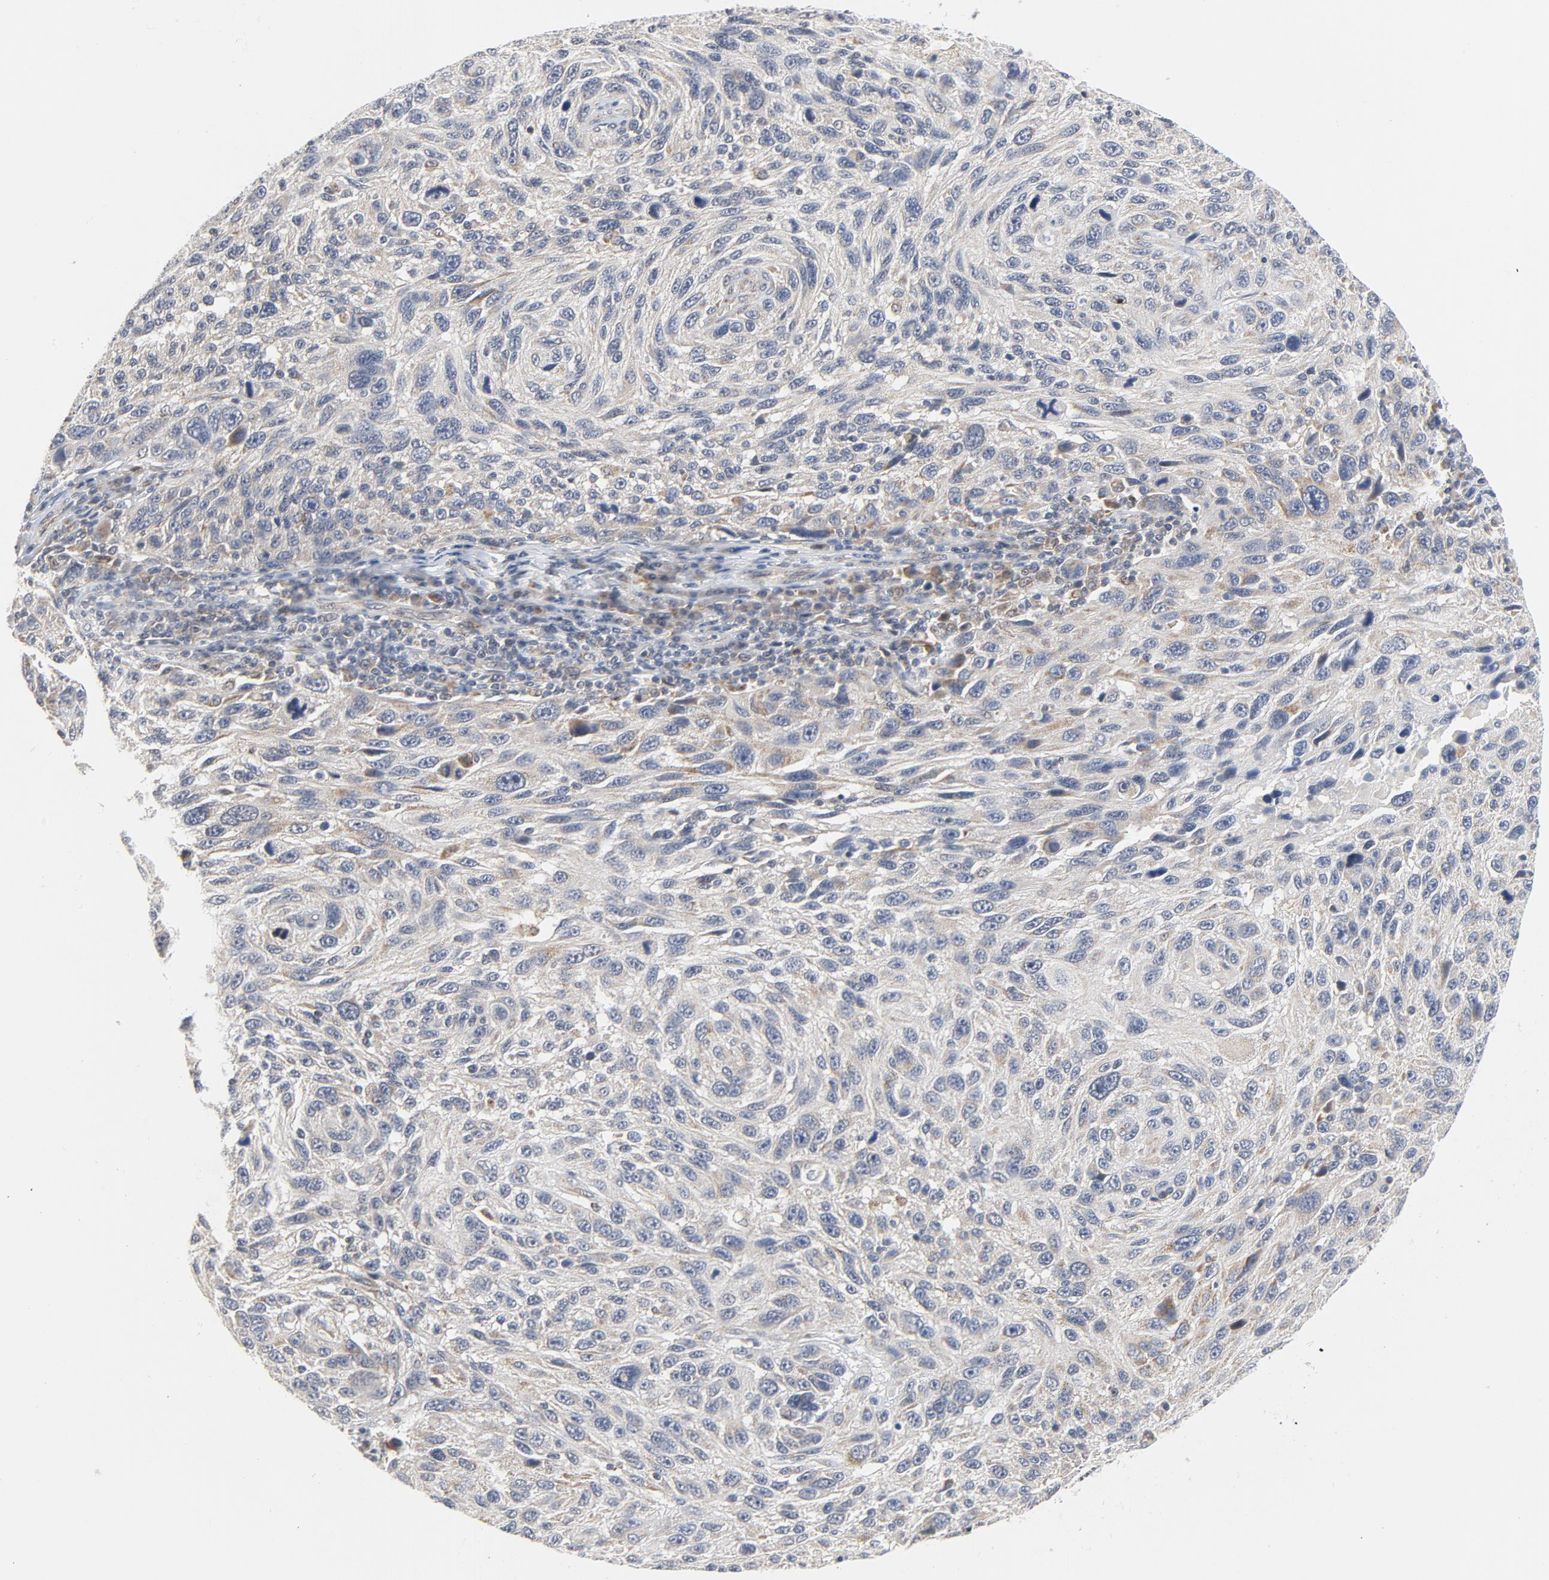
{"staining": {"intensity": "weak", "quantity": "25%-75%", "location": "cytoplasmic/membranous"}, "tissue": "melanoma", "cell_type": "Tumor cells", "image_type": "cancer", "snomed": [{"axis": "morphology", "description": "Malignant melanoma, NOS"}, {"axis": "topography", "description": "Skin"}], "caption": "This is an image of IHC staining of melanoma, which shows weak expression in the cytoplasmic/membranous of tumor cells.", "gene": "C14orf119", "patient": {"sex": "male", "age": 53}}